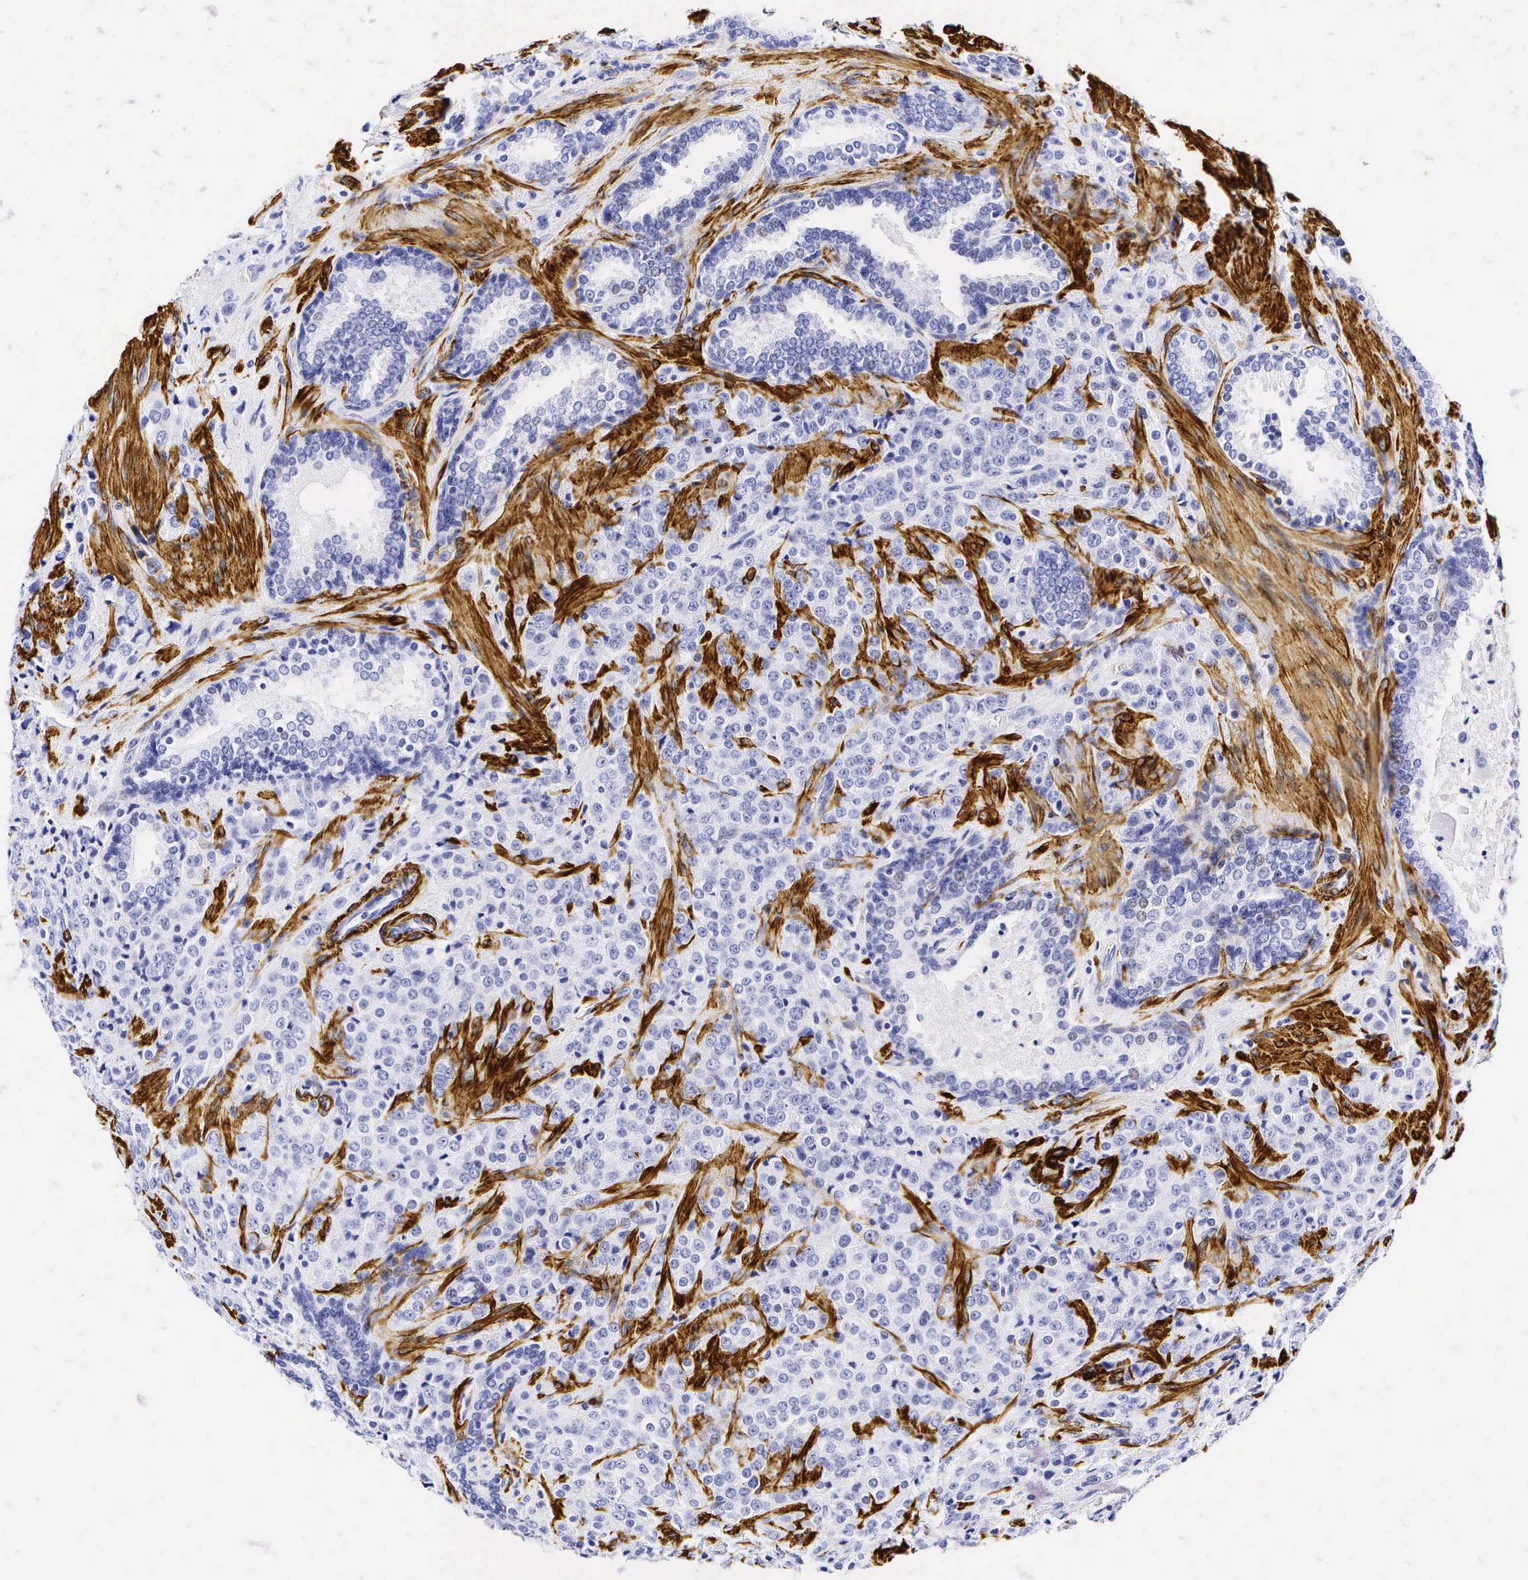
{"staining": {"intensity": "negative", "quantity": "none", "location": "none"}, "tissue": "prostate cancer", "cell_type": "Tumor cells", "image_type": "cancer", "snomed": [{"axis": "morphology", "description": "Adenocarcinoma, Medium grade"}, {"axis": "topography", "description": "Prostate"}], "caption": "Prostate medium-grade adenocarcinoma was stained to show a protein in brown. There is no significant expression in tumor cells.", "gene": "CALD1", "patient": {"sex": "male", "age": 70}}